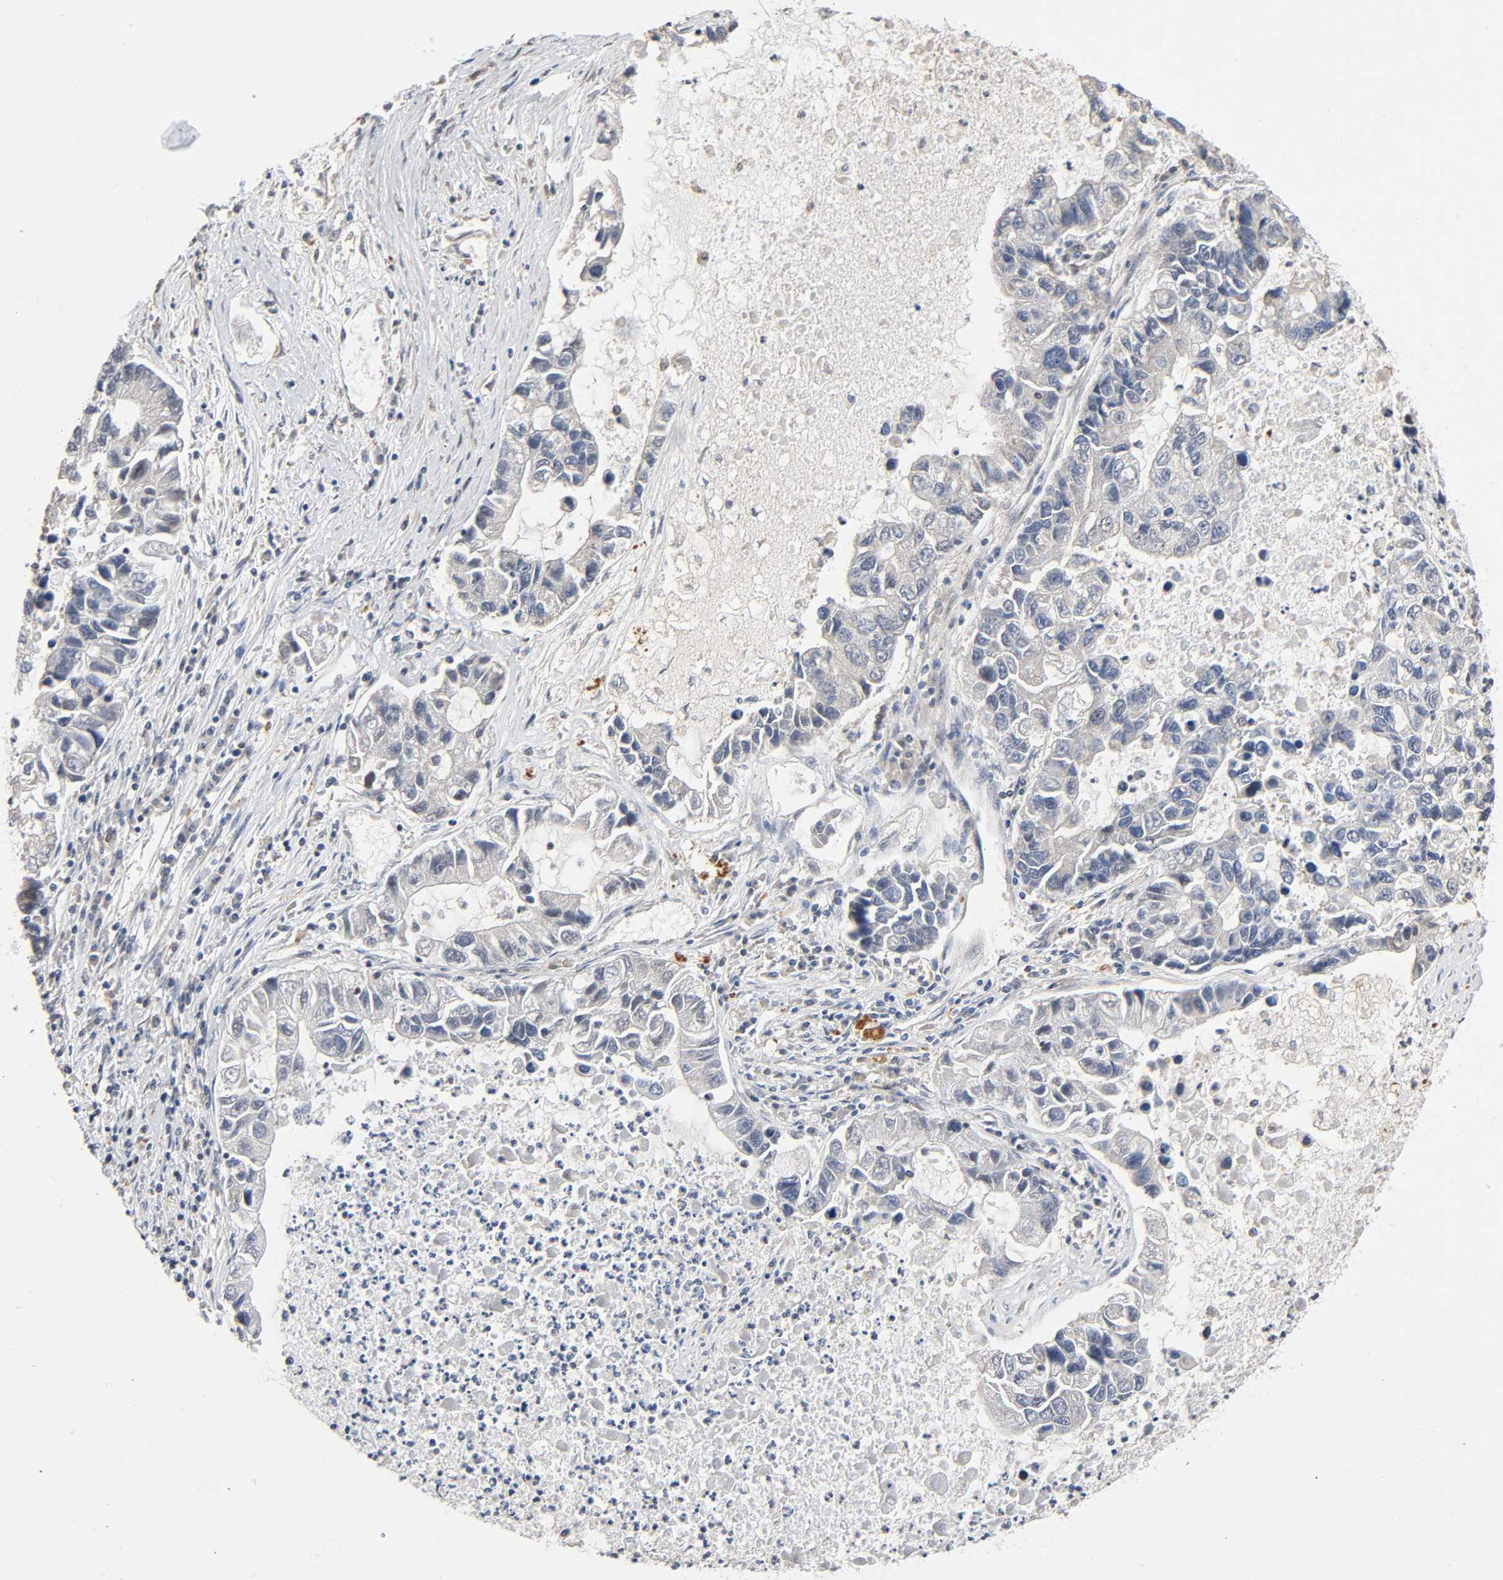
{"staining": {"intensity": "negative", "quantity": "none", "location": "none"}, "tissue": "lung cancer", "cell_type": "Tumor cells", "image_type": "cancer", "snomed": [{"axis": "morphology", "description": "Adenocarcinoma, NOS"}, {"axis": "topography", "description": "Lung"}], "caption": "Immunohistochemistry (IHC) image of neoplastic tissue: human lung cancer stained with DAB shows no significant protein staining in tumor cells. Brightfield microscopy of IHC stained with DAB (brown) and hematoxylin (blue), captured at high magnification.", "gene": "CASP9", "patient": {"sex": "female", "age": 51}}